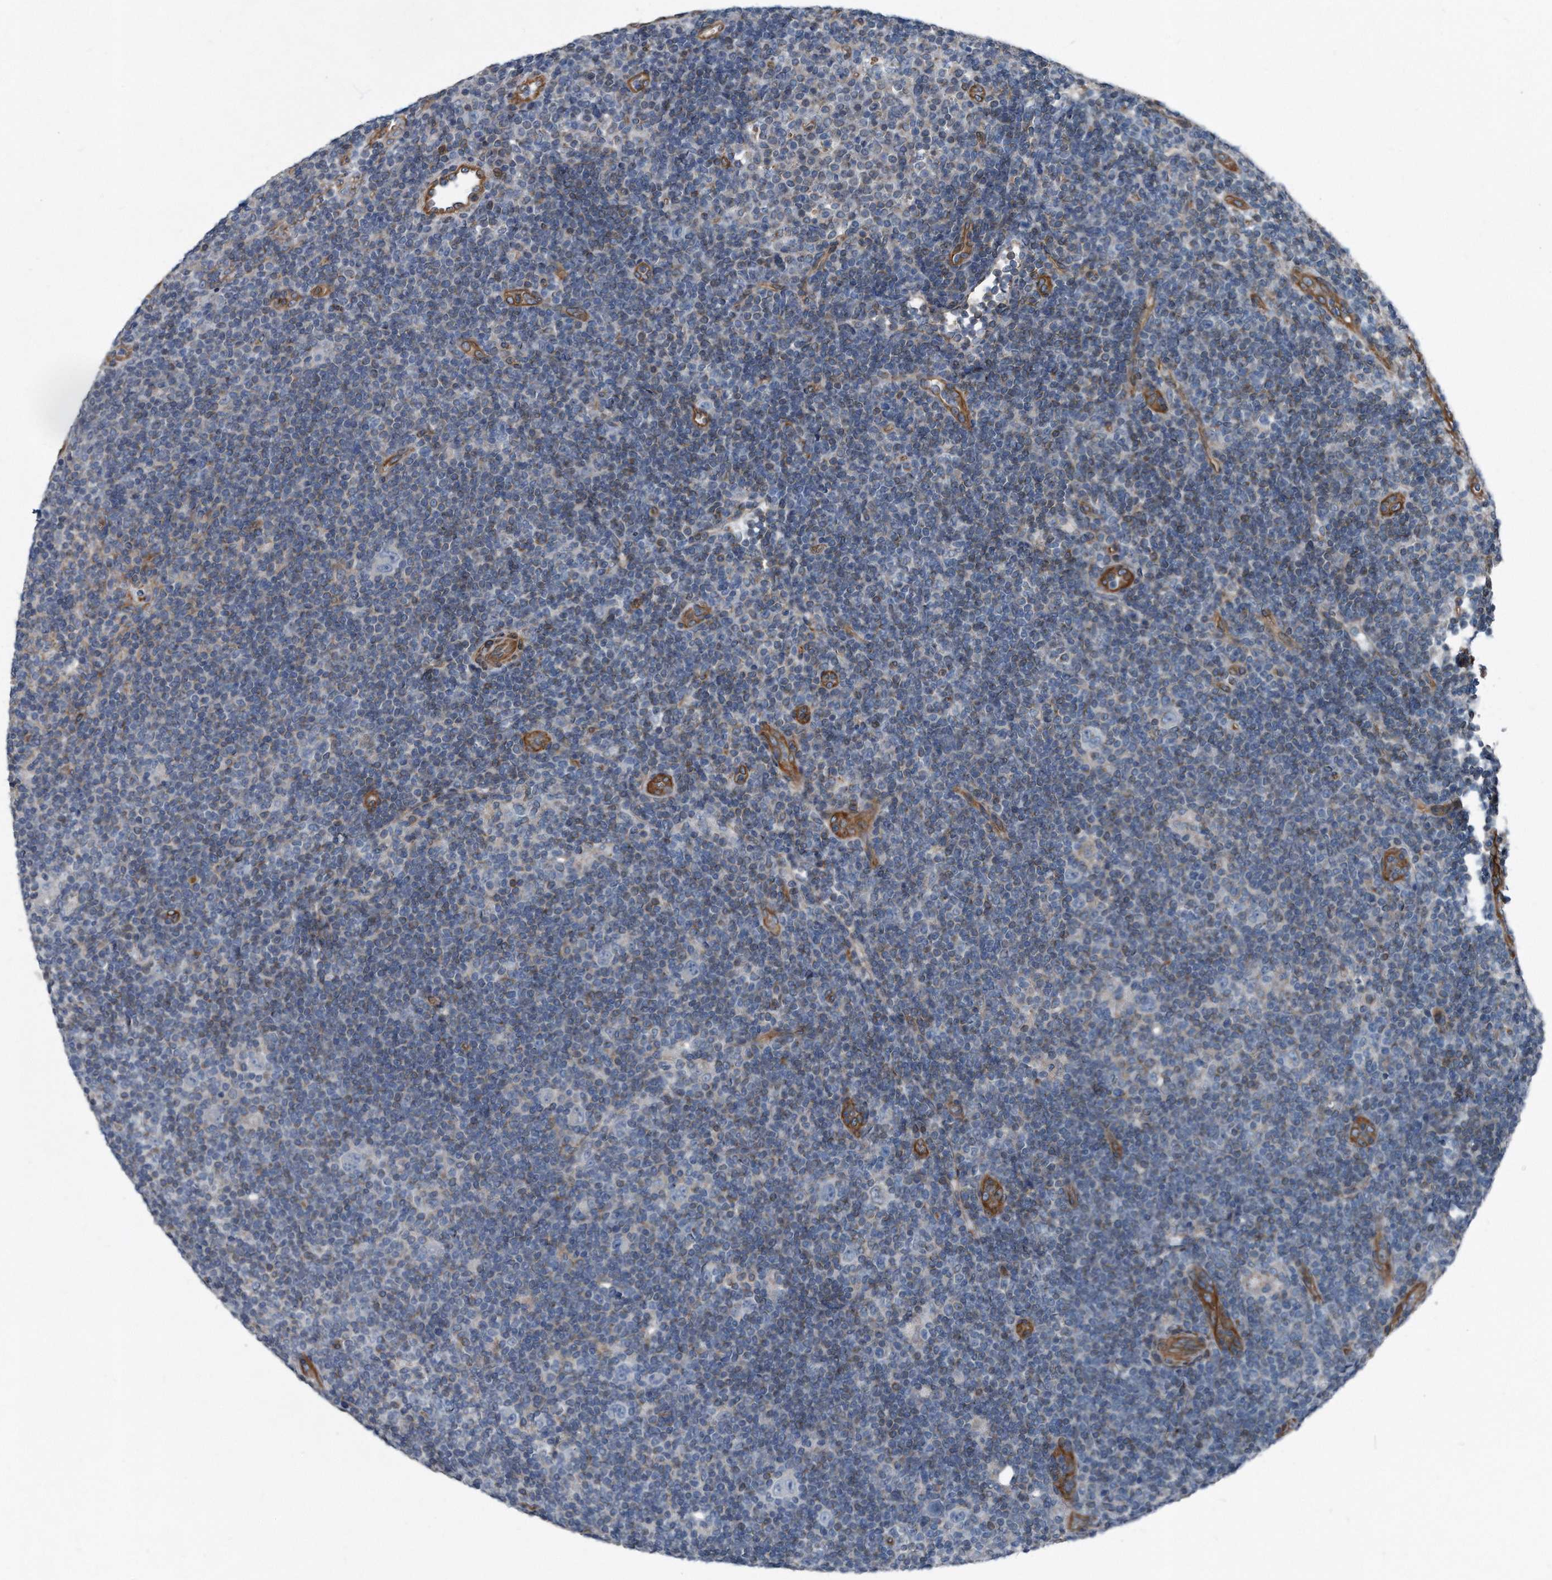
{"staining": {"intensity": "negative", "quantity": "none", "location": "none"}, "tissue": "lymphoma", "cell_type": "Tumor cells", "image_type": "cancer", "snomed": [{"axis": "morphology", "description": "Hodgkin's disease, NOS"}, {"axis": "topography", "description": "Lymph node"}], "caption": "High magnification brightfield microscopy of Hodgkin's disease stained with DAB (brown) and counterstained with hematoxylin (blue): tumor cells show no significant expression.", "gene": "PLEC", "patient": {"sex": "female", "age": 57}}